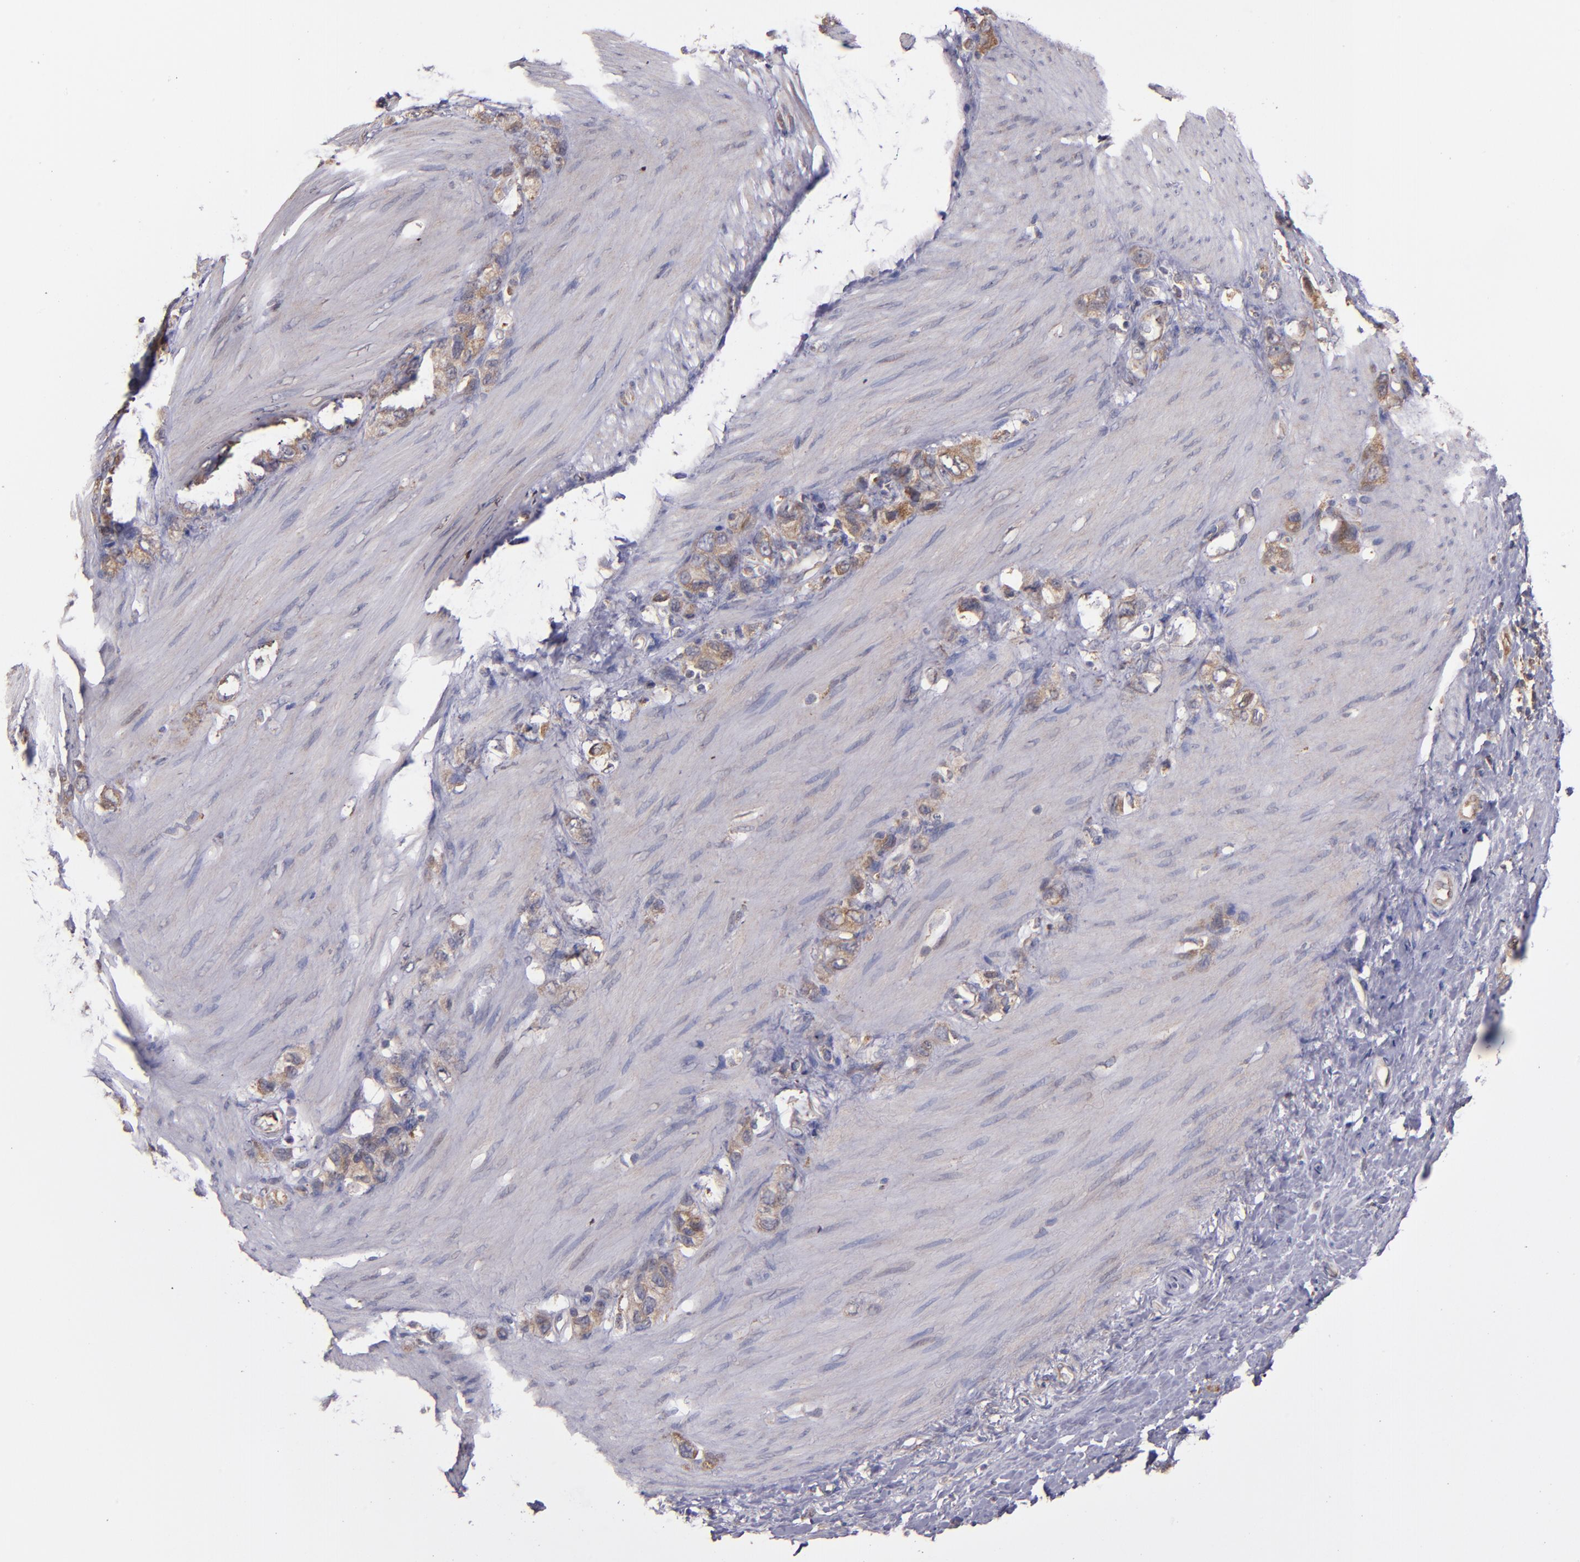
{"staining": {"intensity": "moderate", "quantity": ">75%", "location": "cytoplasmic/membranous"}, "tissue": "stomach cancer", "cell_type": "Tumor cells", "image_type": "cancer", "snomed": [{"axis": "morphology", "description": "Normal tissue, NOS"}, {"axis": "morphology", "description": "Adenocarcinoma, NOS"}, {"axis": "morphology", "description": "Adenocarcinoma, High grade"}, {"axis": "topography", "description": "Stomach, upper"}, {"axis": "topography", "description": "Stomach"}], "caption": "This histopathology image displays IHC staining of human high-grade adenocarcinoma (stomach), with medium moderate cytoplasmic/membranous positivity in about >75% of tumor cells.", "gene": "IFIH1", "patient": {"sex": "female", "age": 65}}